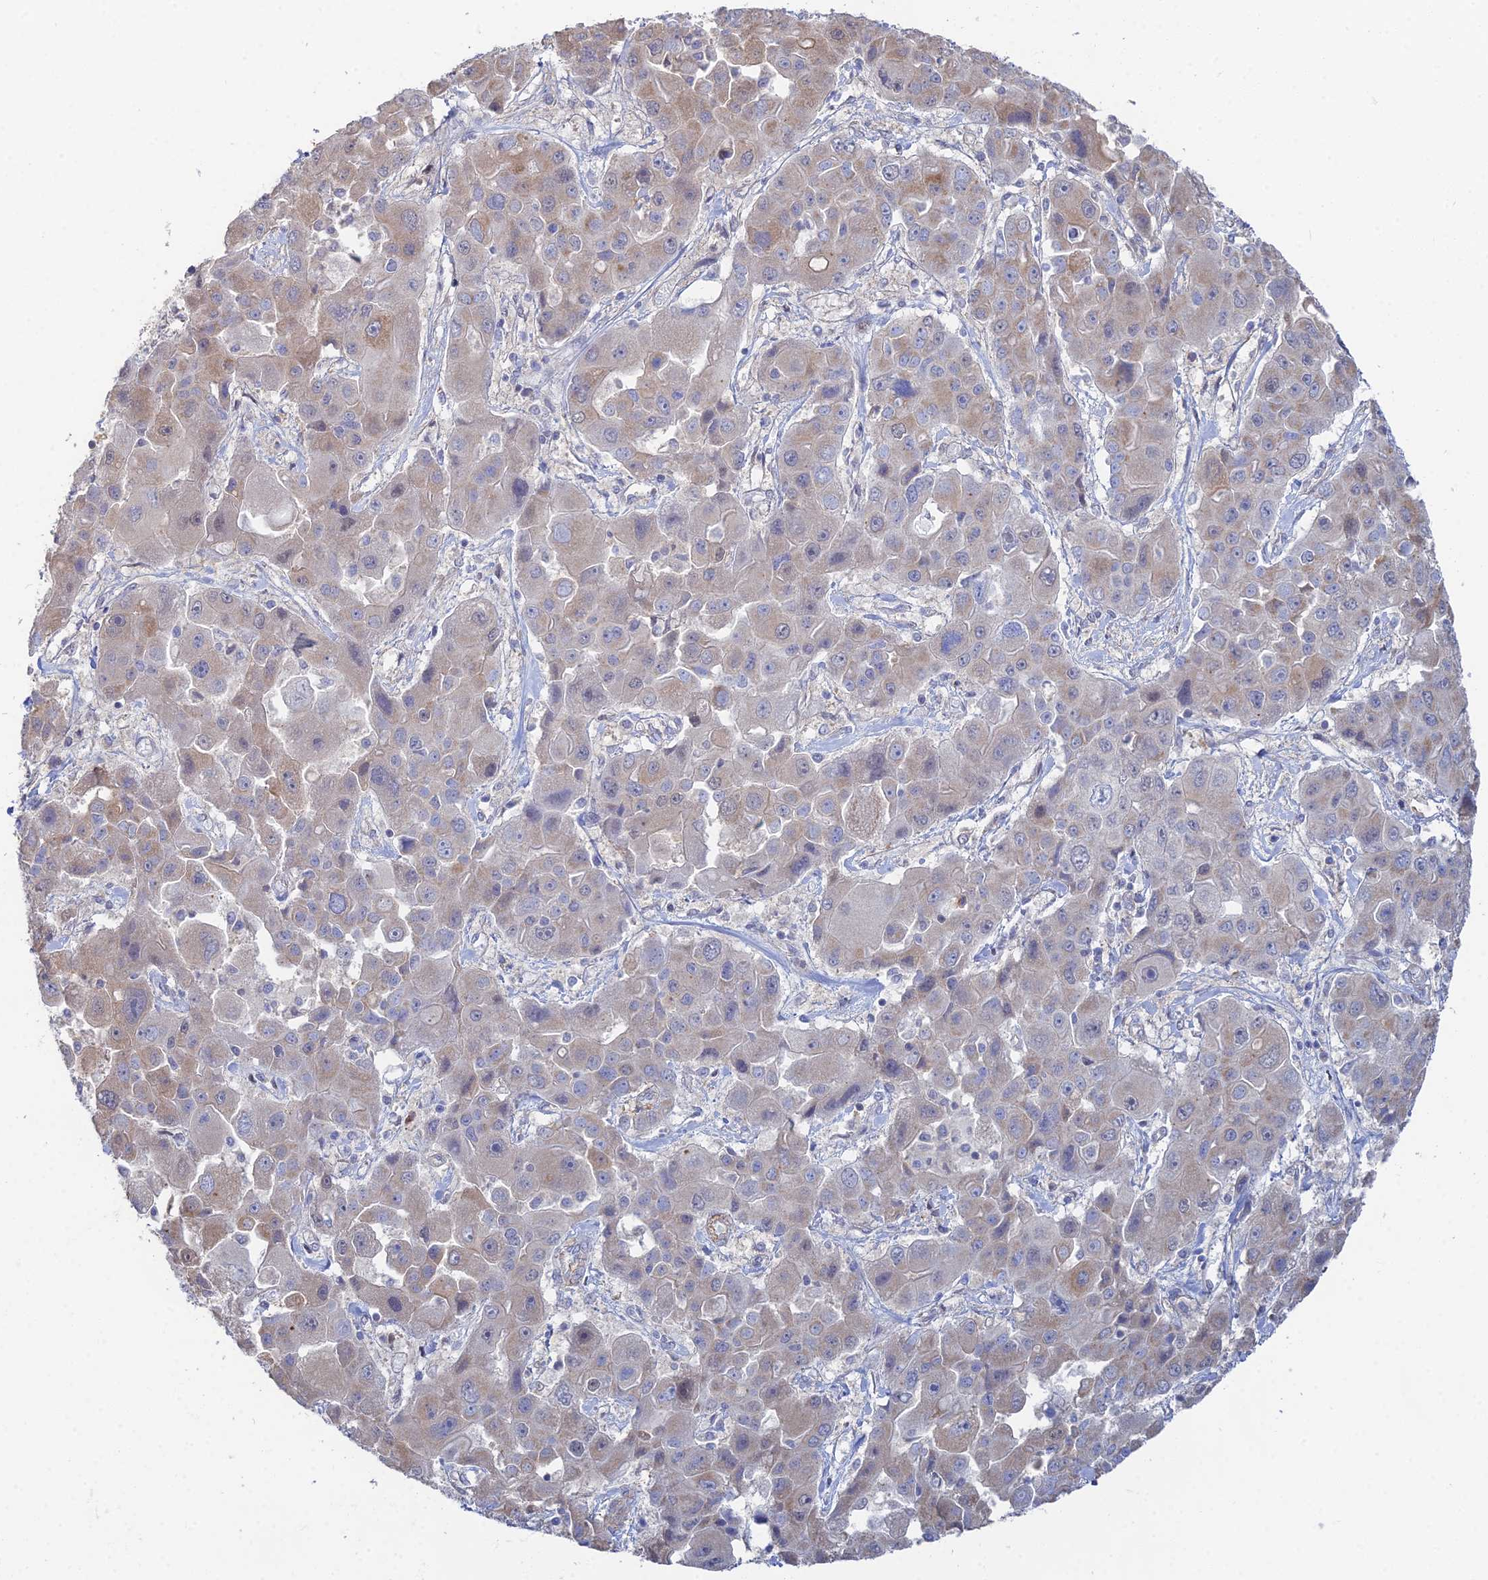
{"staining": {"intensity": "weak", "quantity": "<25%", "location": "cytoplasmic/membranous"}, "tissue": "liver cancer", "cell_type": "Tumor cells", "image_type": "cancer", "snomed": [{"axis": "morphology", "description": "Cholangiocarcinoma"}, {"axis": "topography", "description": "Liver"}], "caption": "Protein analysis of liver cancer demonstrates no significant positivity in tumor cells. (Brightfield microscopy of DAB IHC at high magnification).", "gene": "DNAH14", "patient": {"sex": "male", "age": 67}}